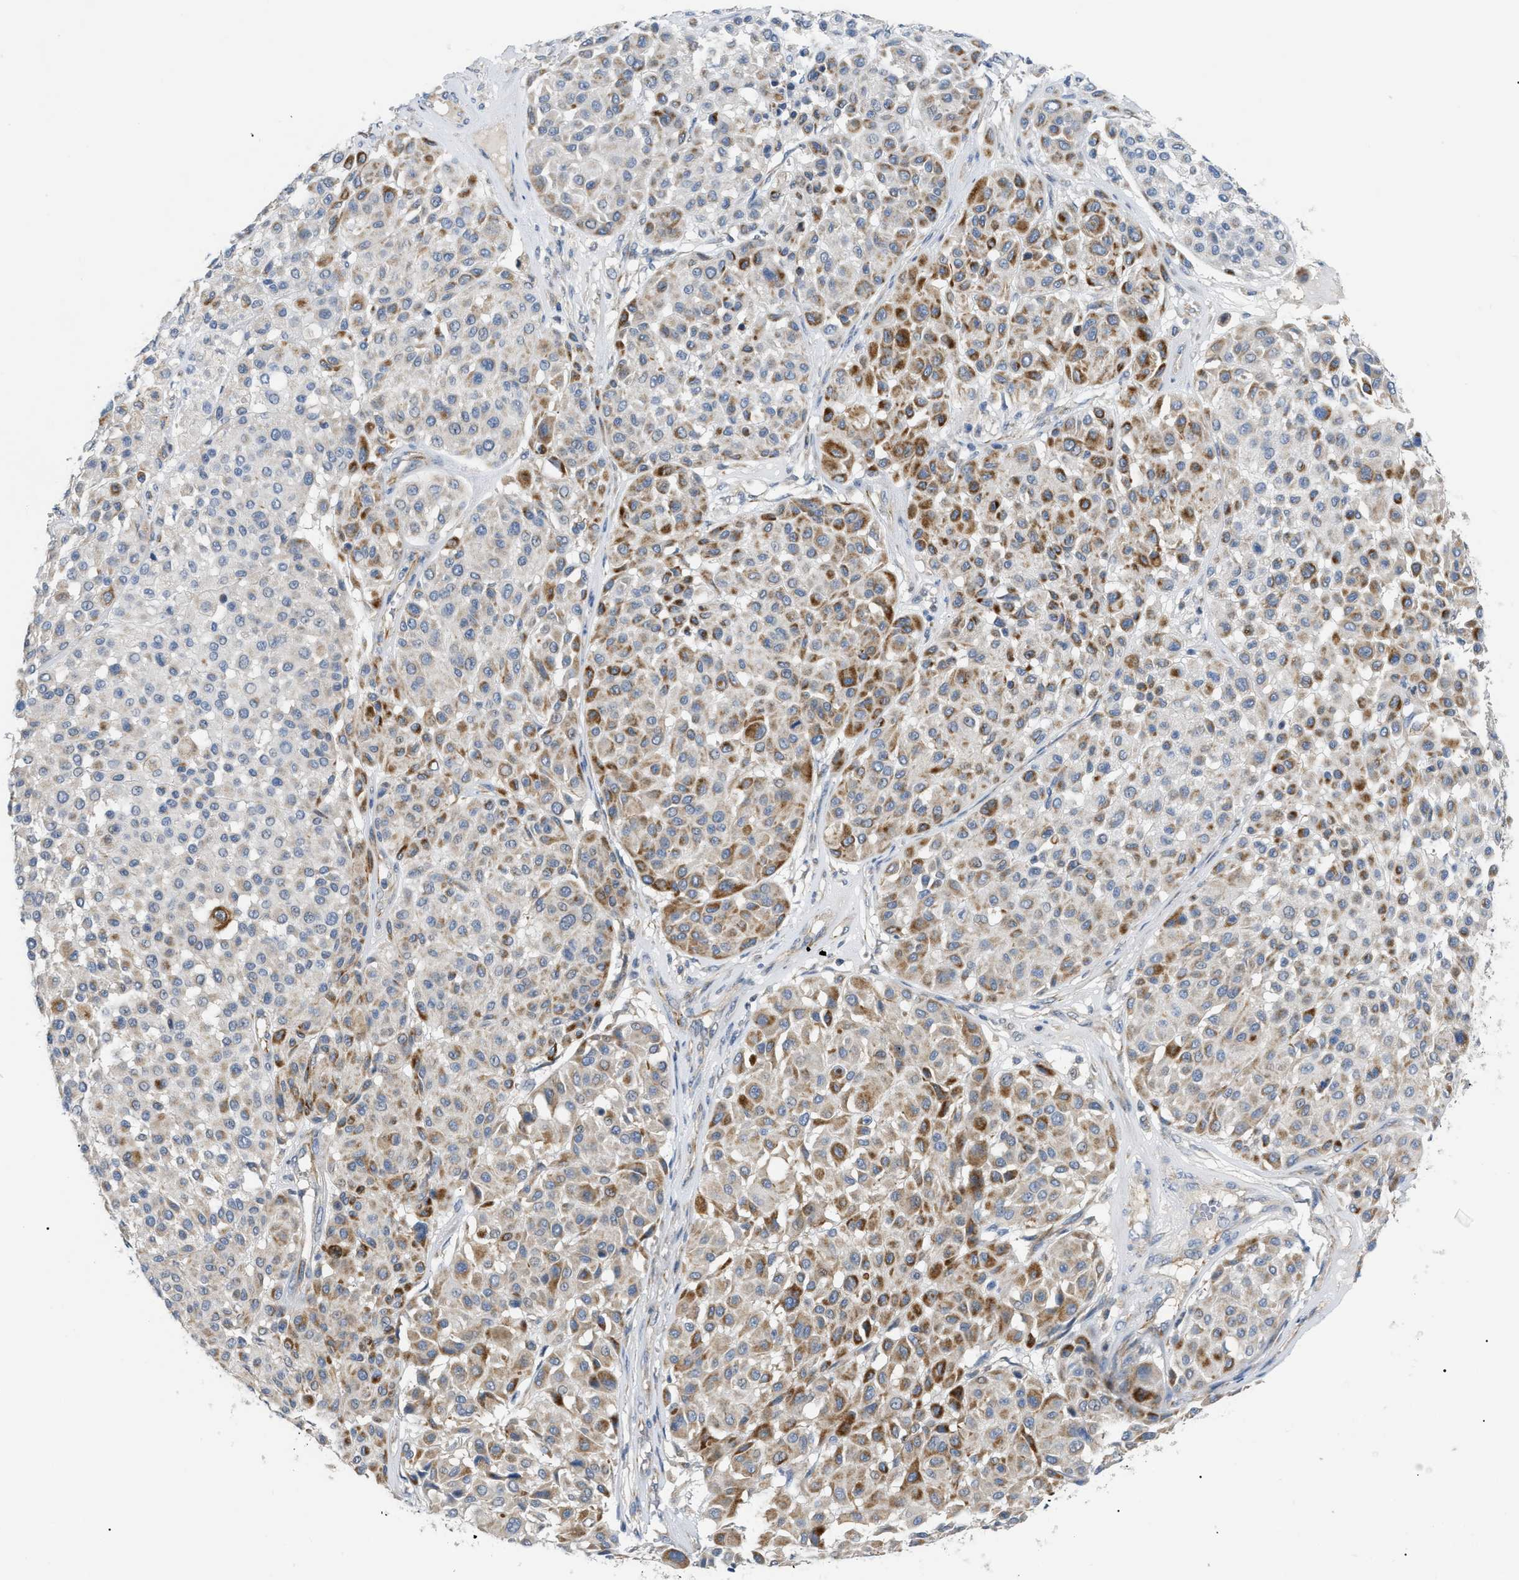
{"staining": {"intensity": "moderate", "quantity": "25%-75%", "location": "cytoplasmic/membranous"}, "tissue": "melanoma", "cell_type": "Tumor cells", "image_type": "cancer", "snomed": [{"axis": "morphology", "description": "Malignant melanoma, Metastatic site"}, {"axis": "topography", "description": "Soft tissue"}], "caption": "Immunohistochemical staining of human melanoma reveals medium levels of moderate cytoplasmic/membranous protein positivity in about 25%-75% of tumor cells. (IHC, brightfield microscopy, high magnification).", "gene": "DHX58", "patient": {"sex": "male", "age": 41}}